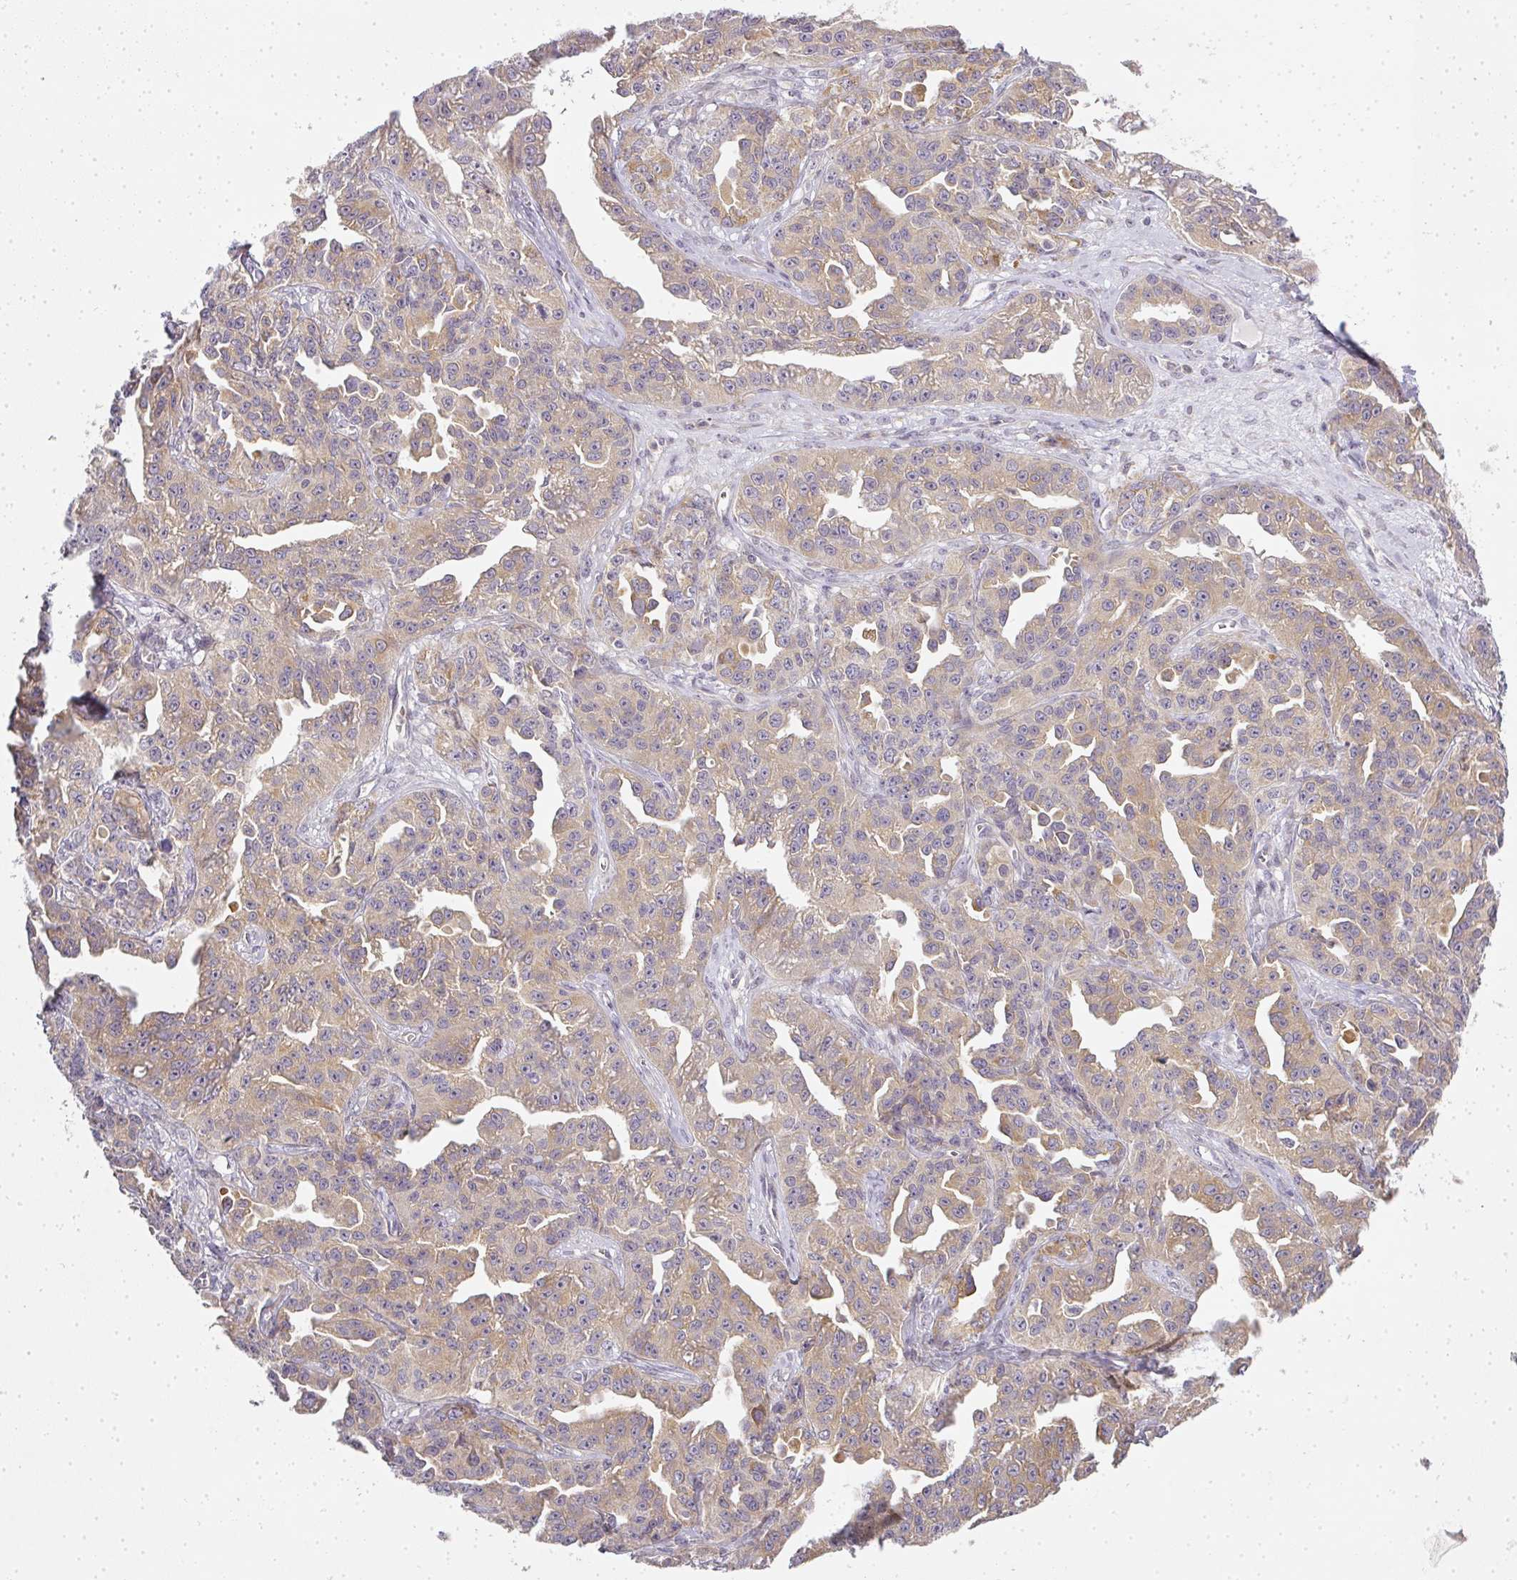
{"staining": {"intensity": "moderate", "quantity": "25%-75%", "location": "cytoplasmic/membranous"}, "tissue": "ovarian cancer", "cell_type": "Tumor cells", "image_type": "cancer", "snomed": [{"axis": "morphology", "description": "Cystadenocarcinoma, serous, NOS"}, {"axis": "topography", "description": "Ovary"}], "caption": "Ovarian cancer stained for a protein displays moderate cytoplasmic/membranous positivity in tumor cells.", "gene": "MED19", "patient": {"sex": "female", "age": 75}}